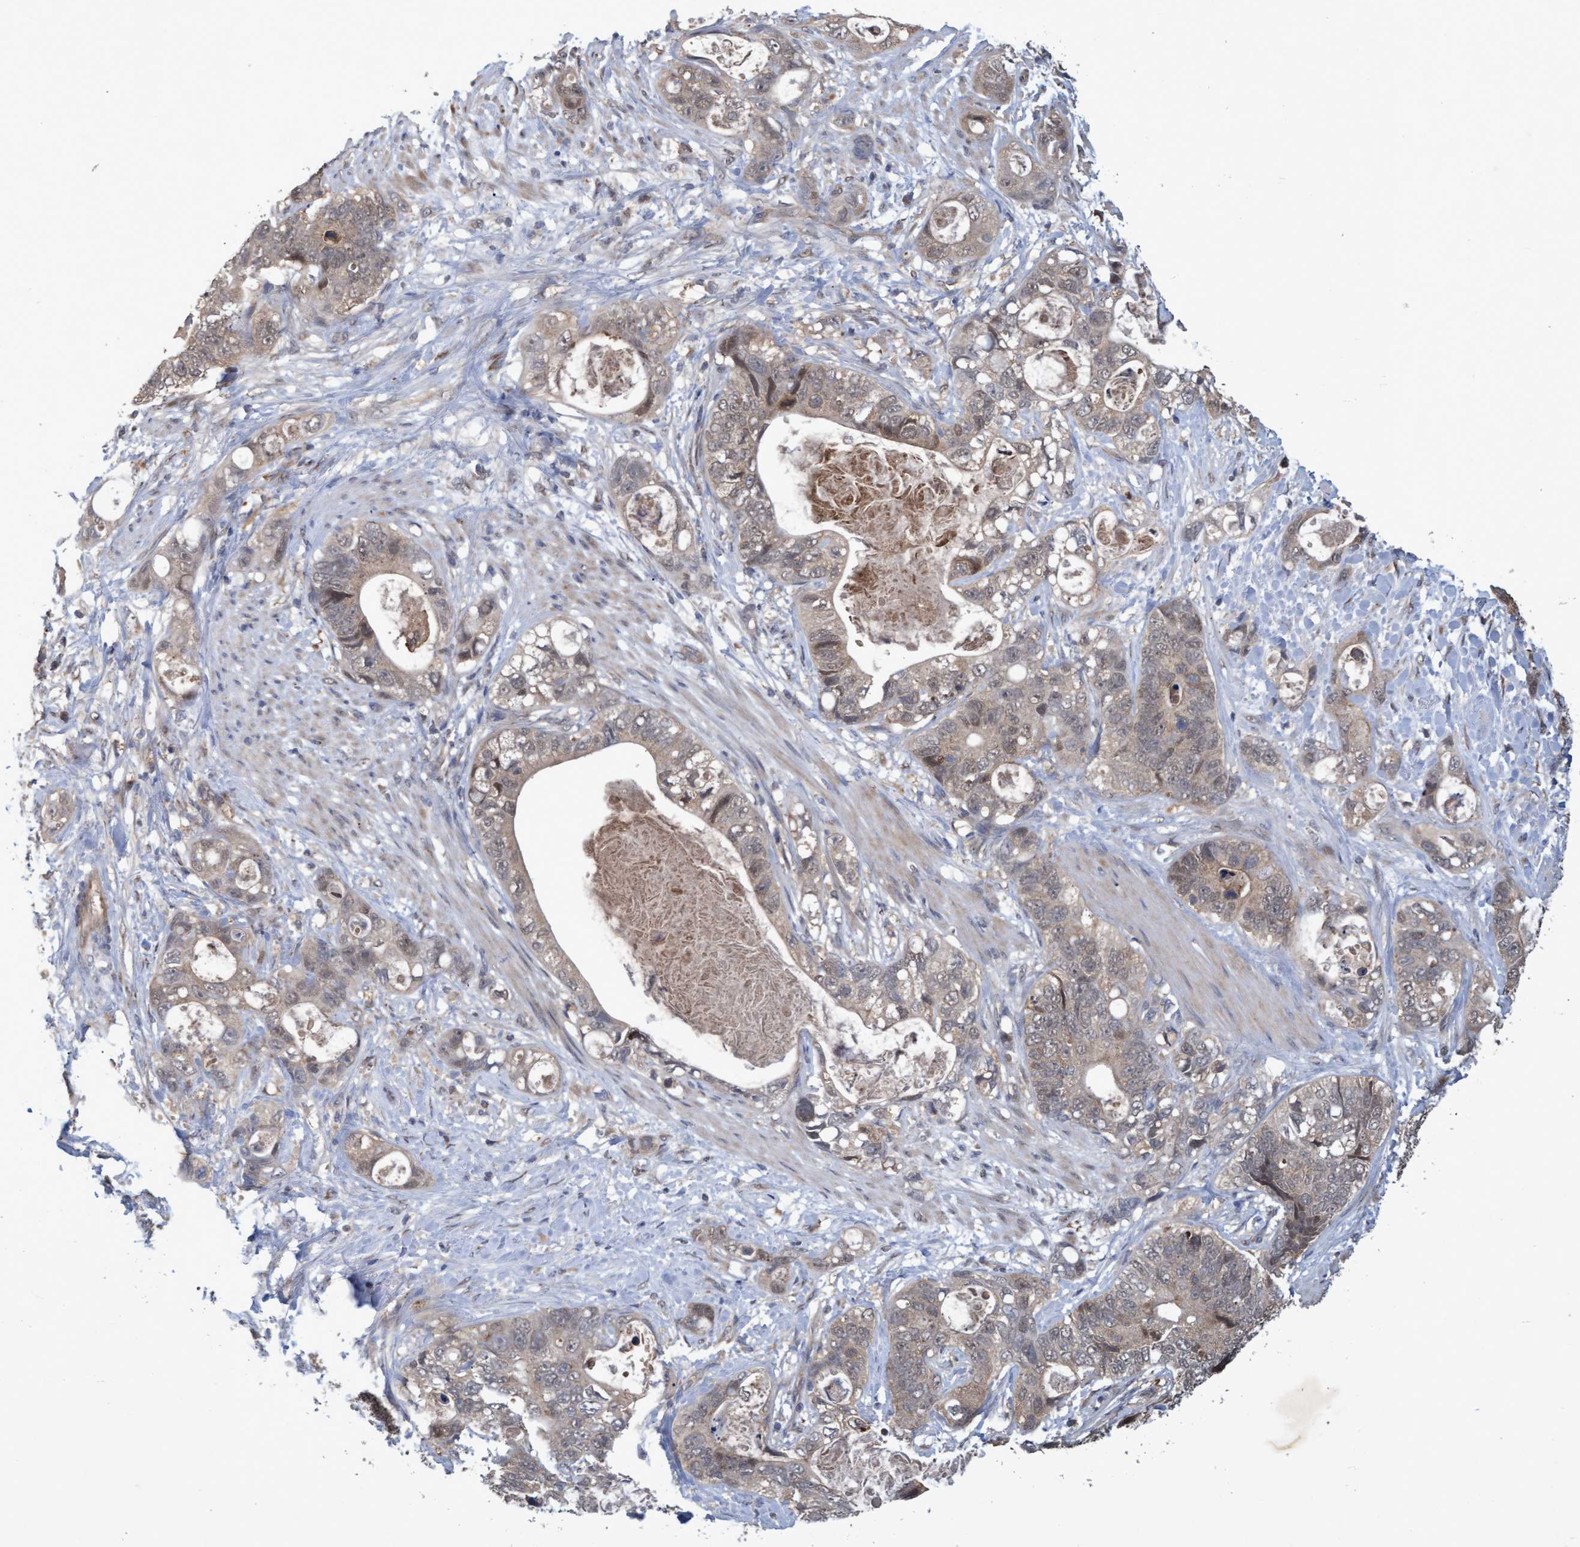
{"staining": {"intensity": "weak", "quantity": ">75%", "location": "cytoplasmic/membranous,nuclear"}, "tissue": "stomach cancer", "cell_type": "Tumor cells", "image_type": "cancer", "snomed": [{"axis": "morphology", "description": "Normal tissue, NOS"}, {"axis": "morphology", "description": "Adenocarcinoma, NOS"}, {"axis": "topography", "description": "Stomach"}], "caption": "Immunohistochemical staining of human stomach adenocarcinoma reveals weak cytoplasmic/membranous and nuclear protein staining in about >75% of tumor cells.", "gene": "PSMB6", "patient": {"sex": "female", "age": 89}}